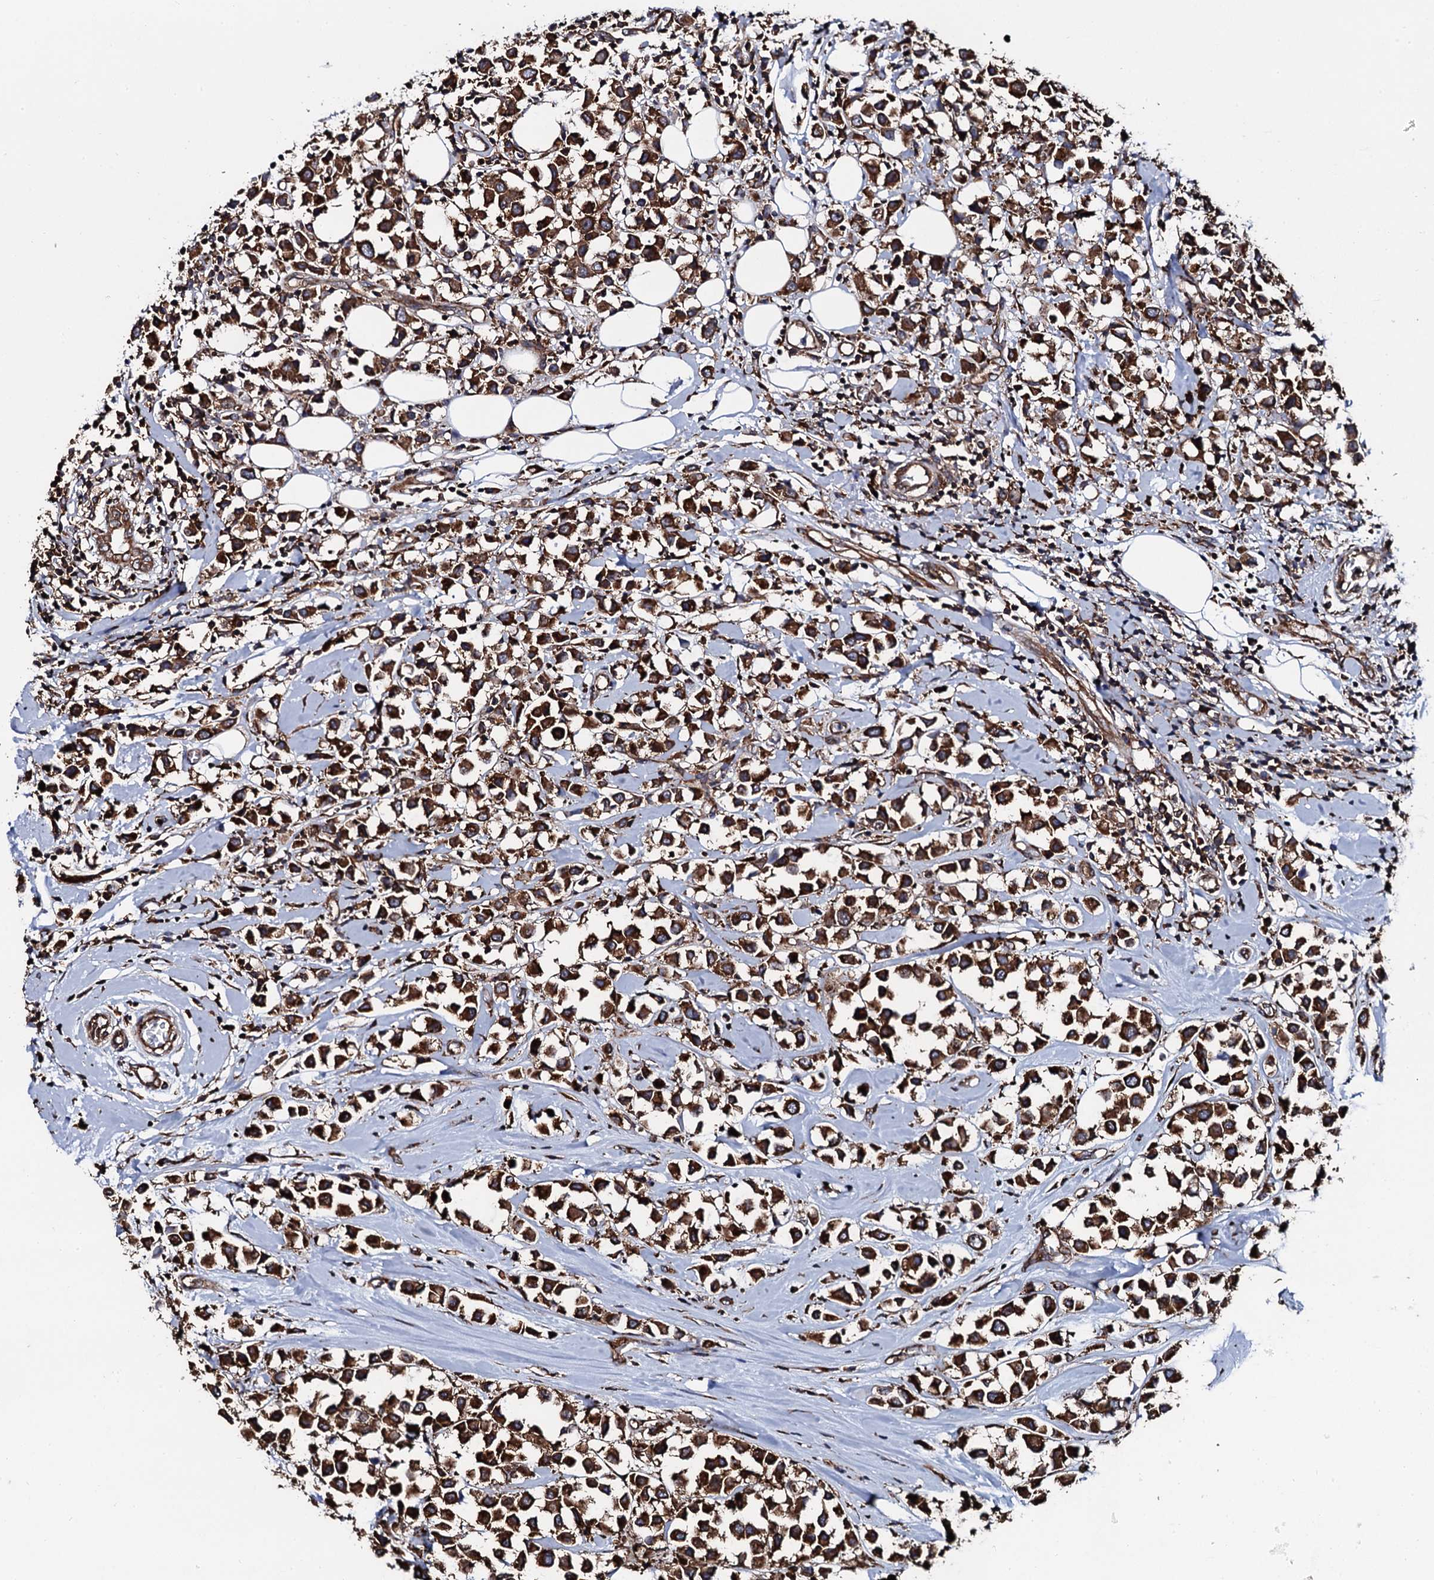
{"staining": {"intensity": "strong", "quantity": ">75%", "location": "cytoplasmic/membranous"}, "tissue": "breast cancer", "cell_type": "Tumor cells", "image_type": "cancer", "snomed": [{"axis": "morphology", "description": "Duct carcinoma"}, {"axis": "topography", "description": "Breast"}], "caption": "The histopathology image demonstrates immunohistochemical staining of breast cancer (invasive ductal carcinoma). There is strong cytoplasmic/membranous staining is present in about >75% of tumor cells.", "gene": "SPTY2D1", "patient": {"sex": "female", "age": 61}}